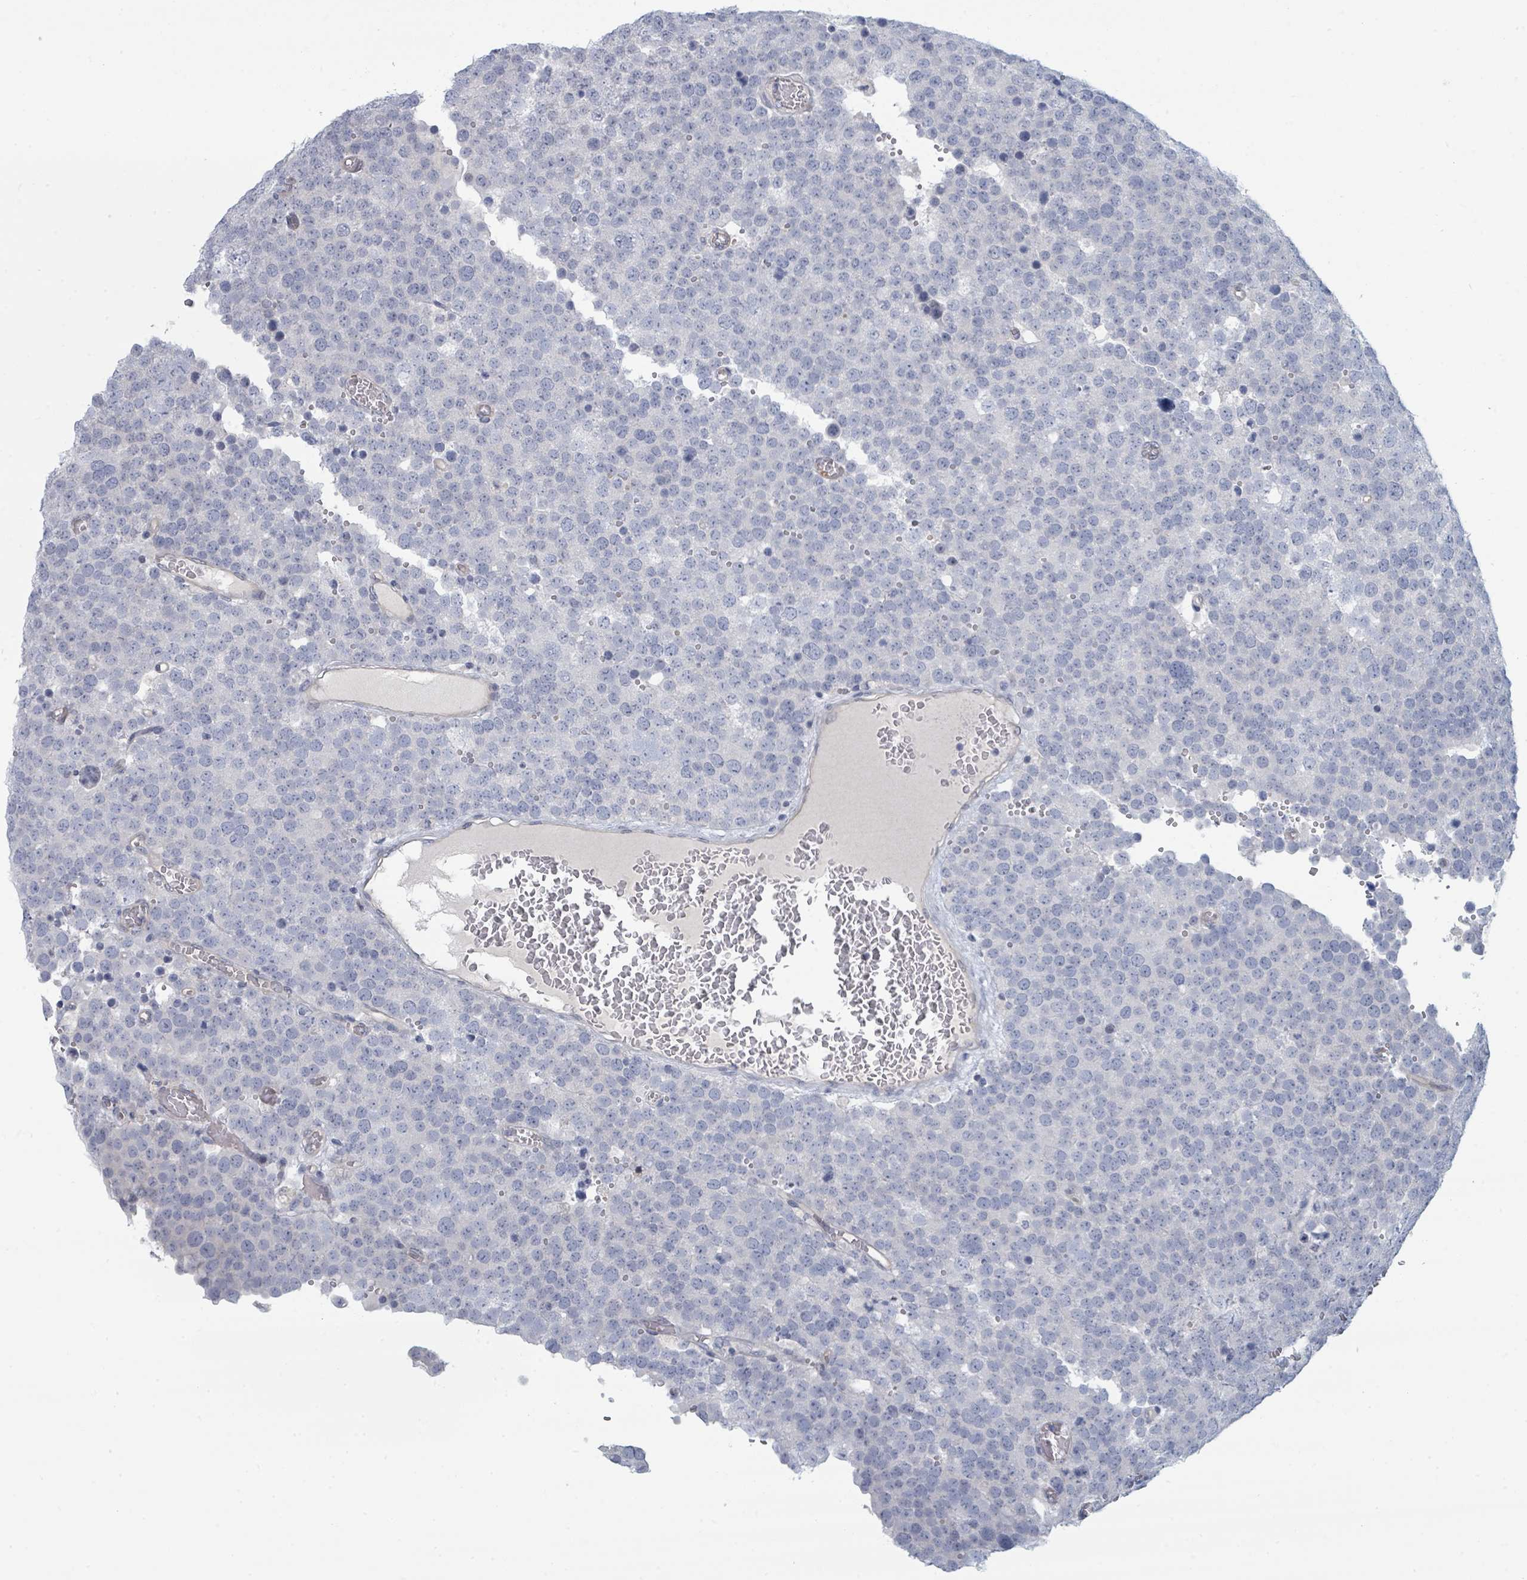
{"staining": {"intensity": "negative", "quantity": "none", "location": "none"}, "tissue": "testis cancer", "cell_type": "Tumor cells", "image_type": "cancer", "snomed": [{"axis": "morphology", "description": "Normal tissue, NOS"}, {"axis": "morphology", "description": "Seminoma, NOS"}, {"axis": "topography", "description": "Testis"}], "caption": "High magnification brightfield microscopy of testis cancer stained with DAB (3,3'-diaminobenzidine) (brown) and counterstained with hematoxylin (blue): tumor cells show no significant staining. The staining was performed using DAB (3,3'-diaminobenzidine) to visualize the protein expression in brown, while the nuclei were stained in blue with hematoxylin (Magnification: 20x).", "gene": "SLC25A45", "patient": {"sex": "male", "age": 71}}